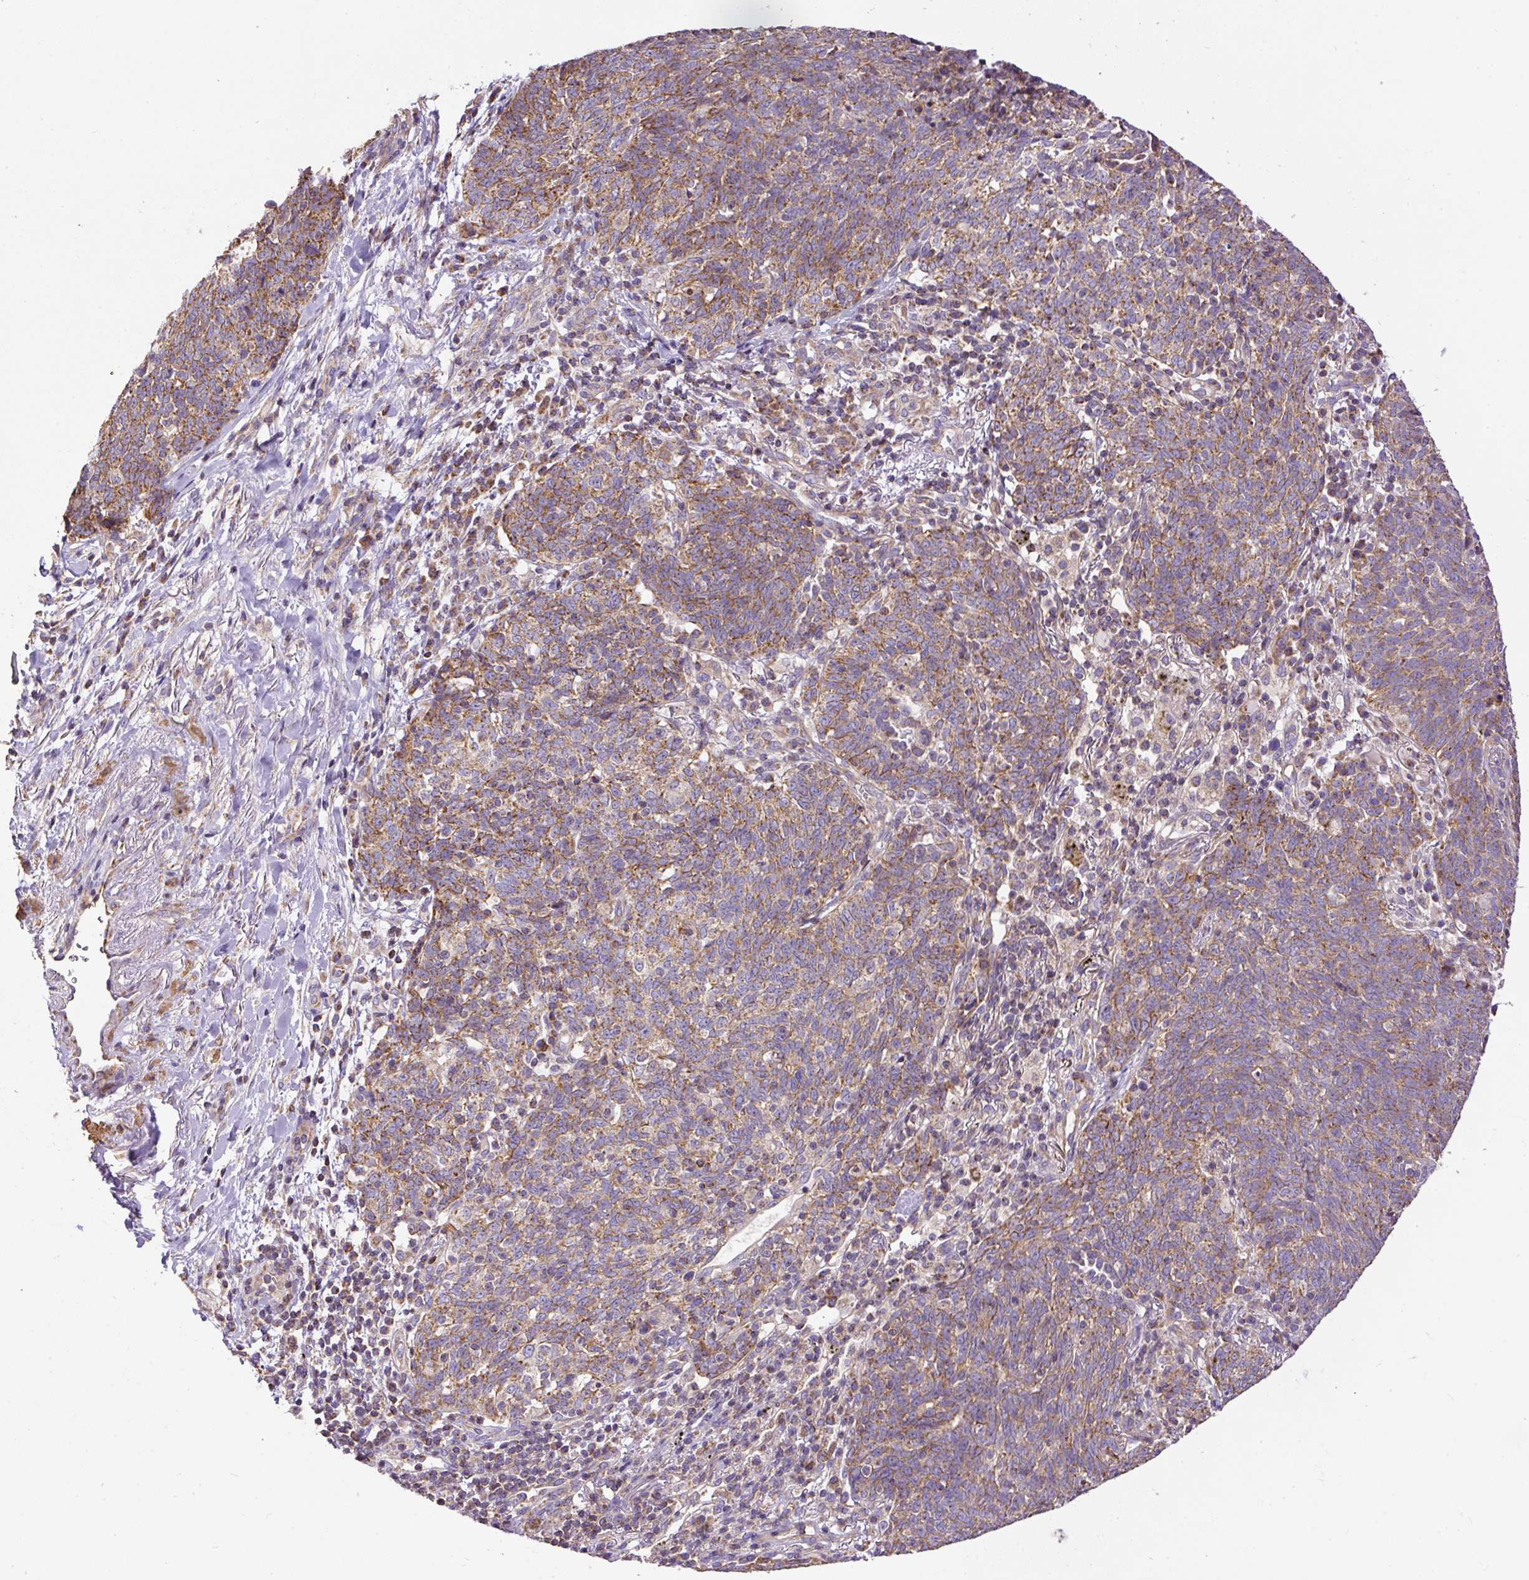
{"staining": {"intensity": "strong", "quantity": ">75%", "location": "cytoplasmic/membranous"}, "tissue": "lung cancer", "cell_type": "Tumor cells", "image_type": "cancer", "snomed": [{"axis": "morphology", "description": "Squamous cell carcinoma, NOS"}, {"axis": "topography", "description": "Lung"}], "caption": "The photomicrograph exhibits immunohistochemical staining of squamous cell carcinoma (lung). There is strong cytoplasmic/membranous staining is present in approximately >75% of tumor cells.", "gene": "NDUFAF2", "patient": {"sex": "female", "age": 72}}